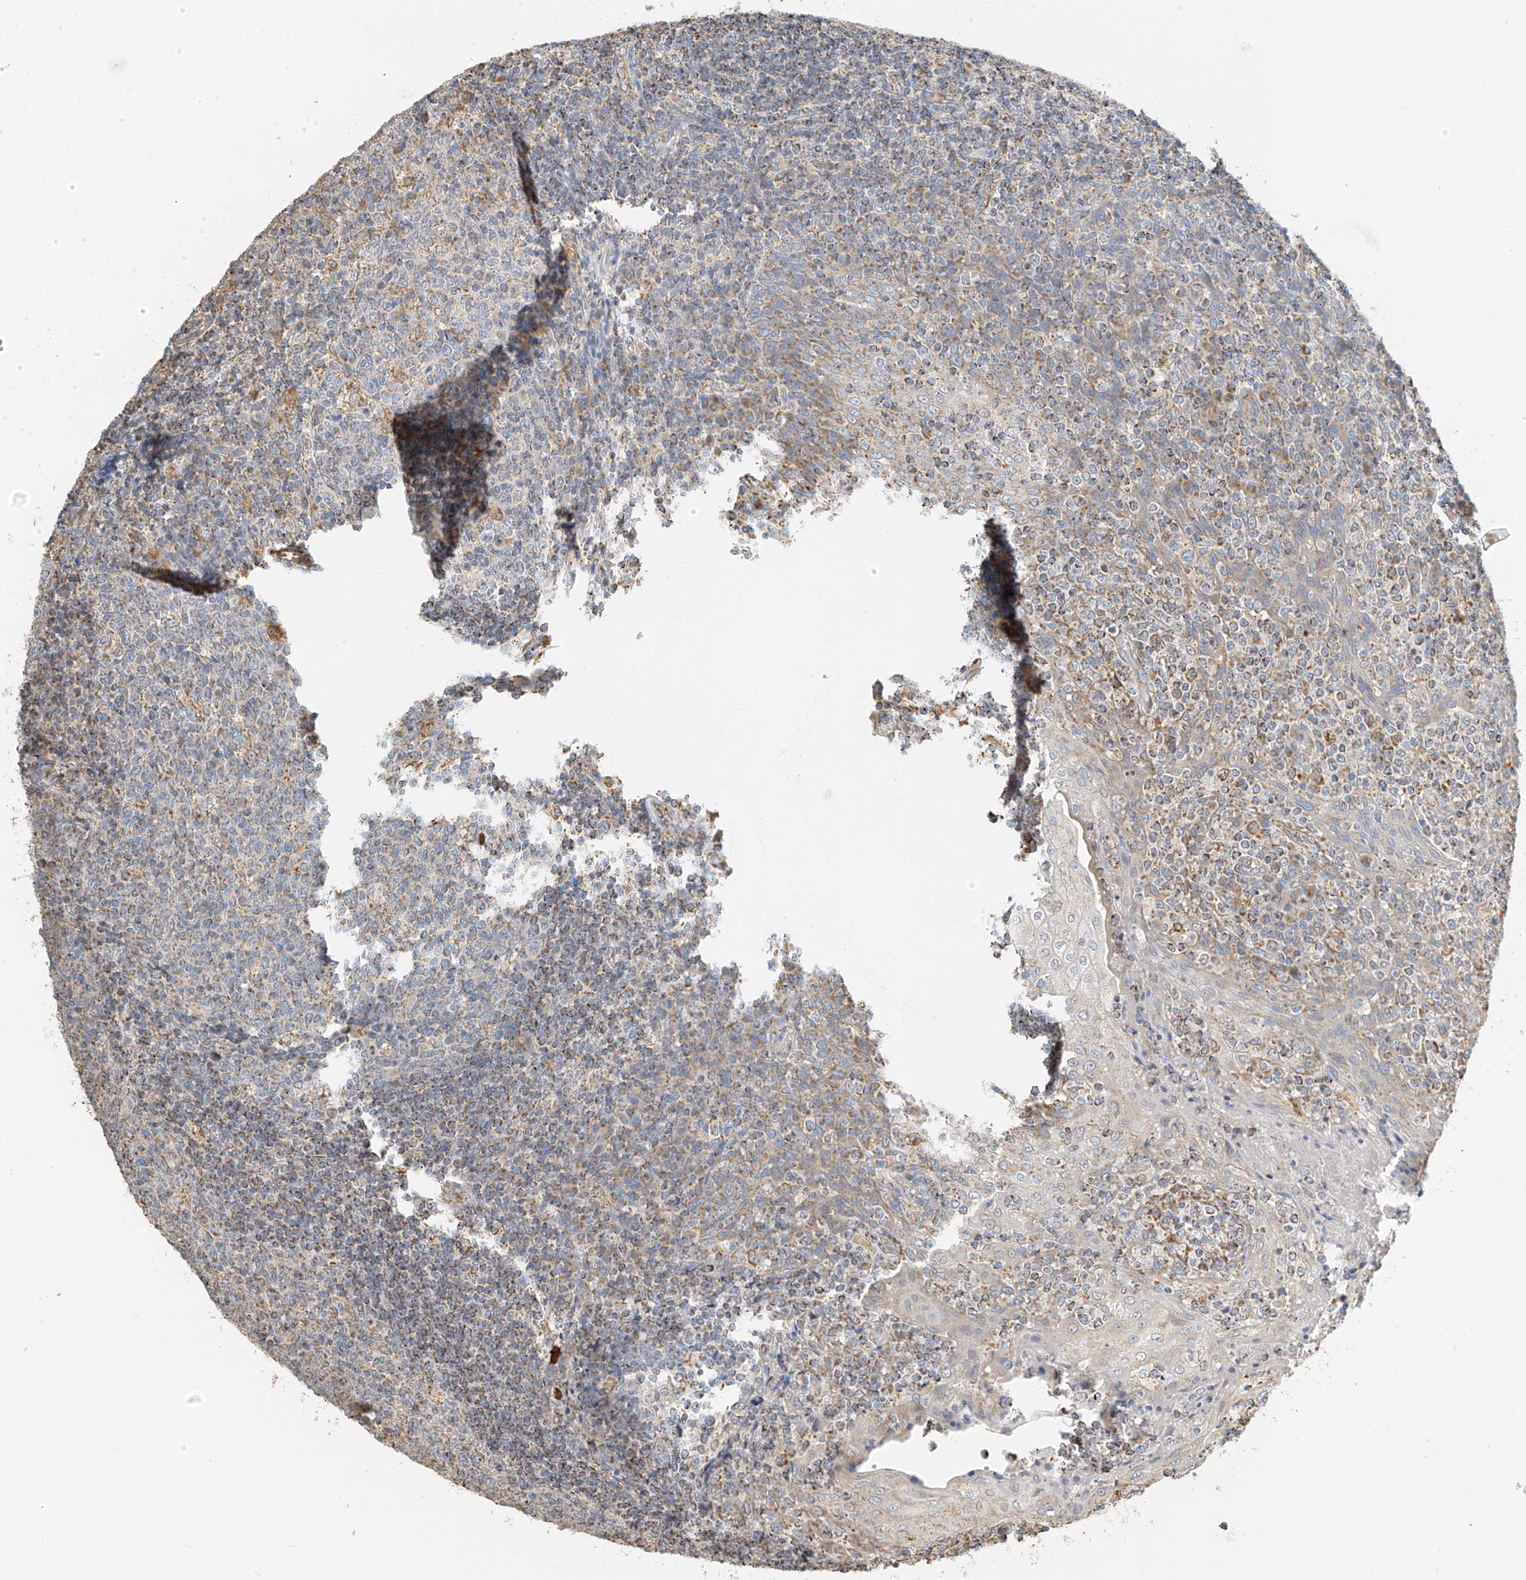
{"staining": {"intensity": "negative", "quantity": "none", "location": "none"}, "tissue": "tonsil", "cell_type": "Germinal center cells", "image_type": "normal", "snomed": [{"axis": "morphology", "description": "Normal tissue, NOS"}, {"axis": "topography", "description": "Tonsil"}], "caption": "A photomicrograph of human tonsil is negative for staining in germinal center cells. (Brightfield microscopy of DAB (3,3'-diaminobenzidine) IHC at high magnification).", "gene": "YIPF7", "patient": {"sex": "female", "age": 19}}